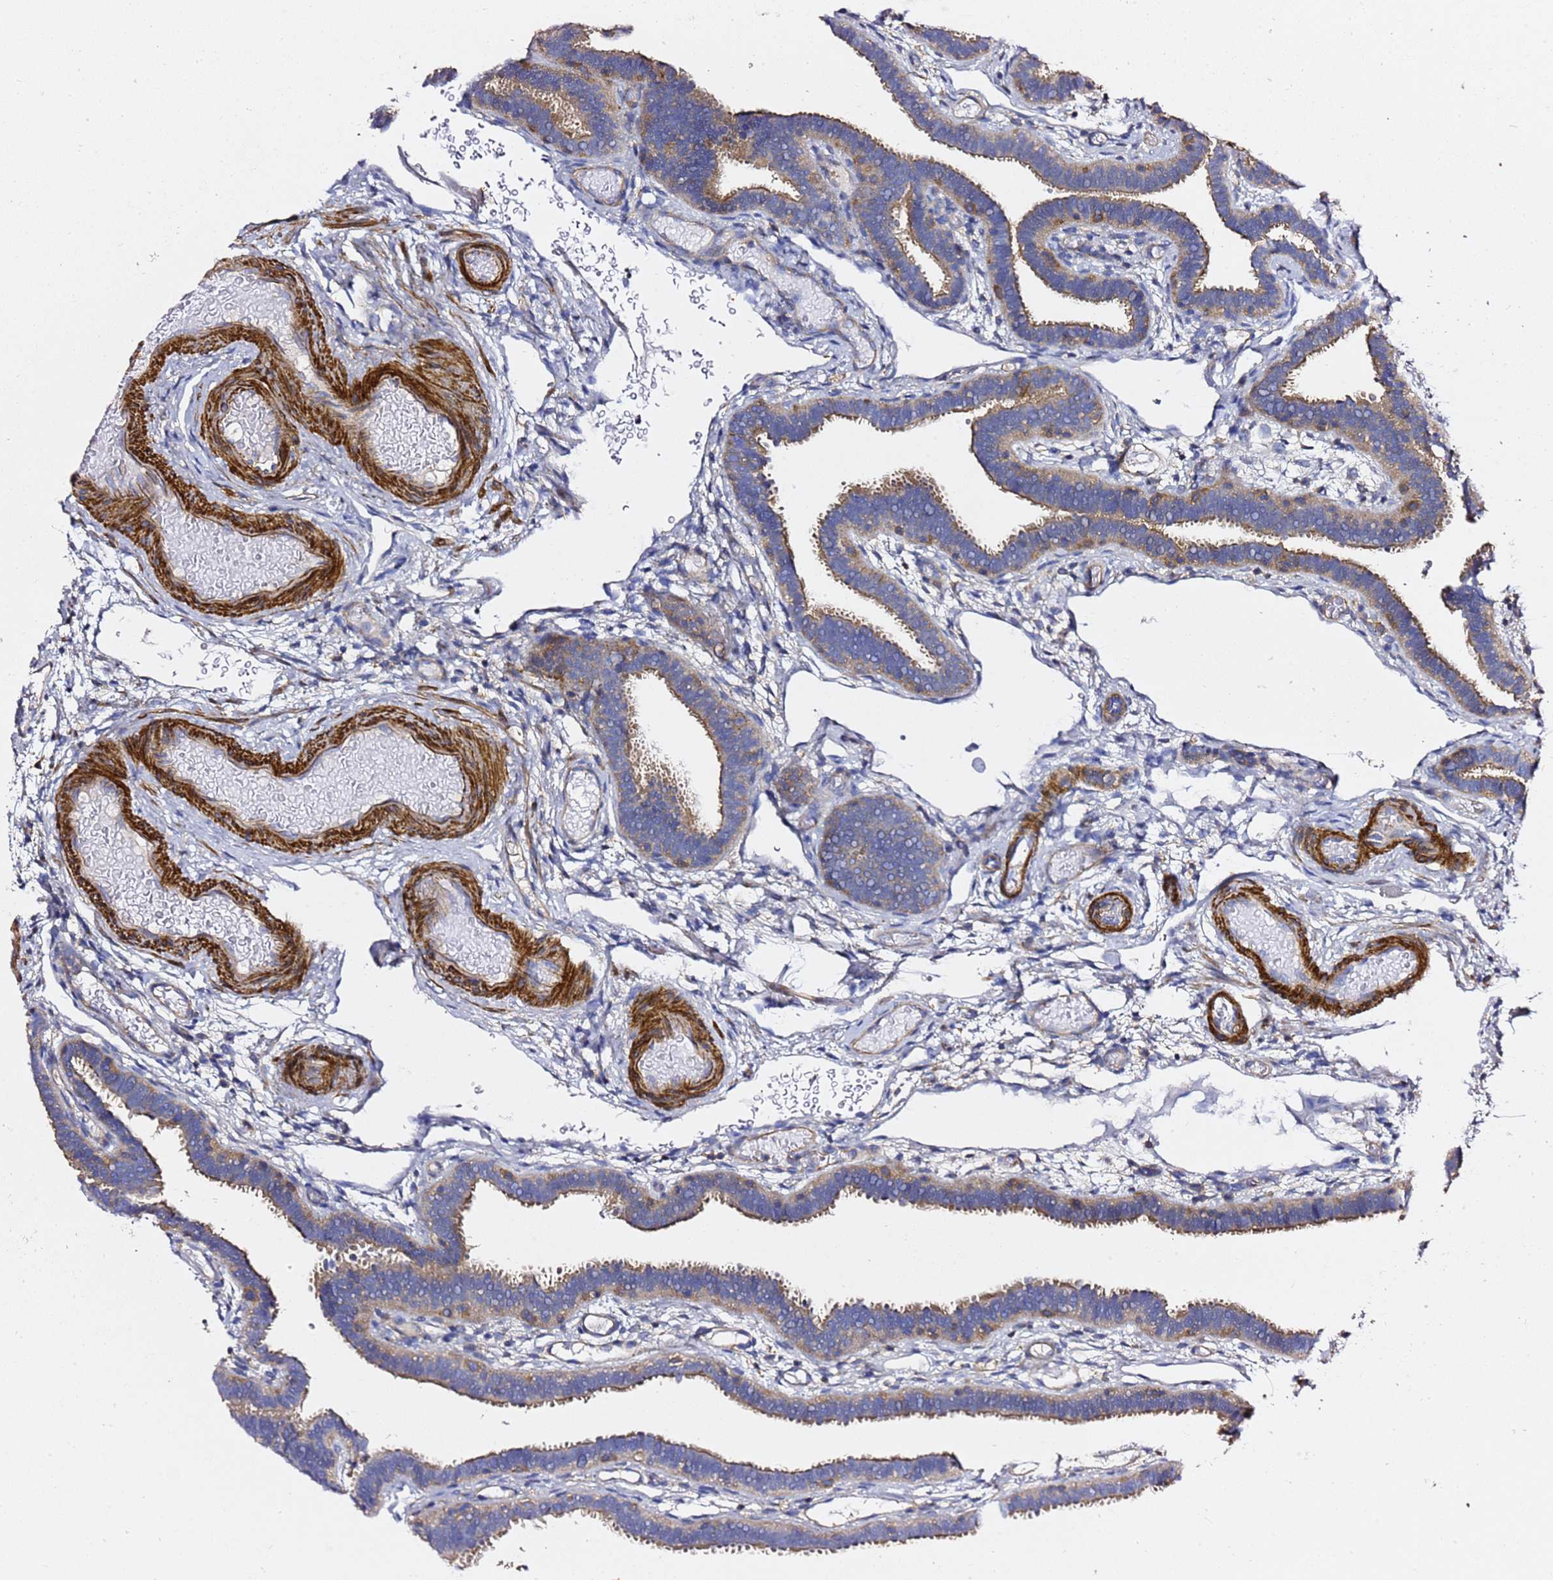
{"staining": {"intensity": "moderate", "quantity": ">75%", "location": "cytoplasmic/membranous"}, "tissue": "fallopian tube", "cell_type": "Glandular cells", "image_type": "normal", "snomed": [{"axis": "morphology", "description": "Normal tissue, NOS"}, {"axis": "topography", "description": "Fallopian tube"}], "caption": "IHC image of benign fallopian tube: fallopian tube stained using immunohistochemistry (IHC) demonstrates medium levels of moderate protein expression localized specifically in the cytoplasmic/membranous of glandular cells, appearing as a cytoplasmic/membranous brown color.", "gene": "ZFP36L2", "patient": {"sex": "female", "age": 37}}